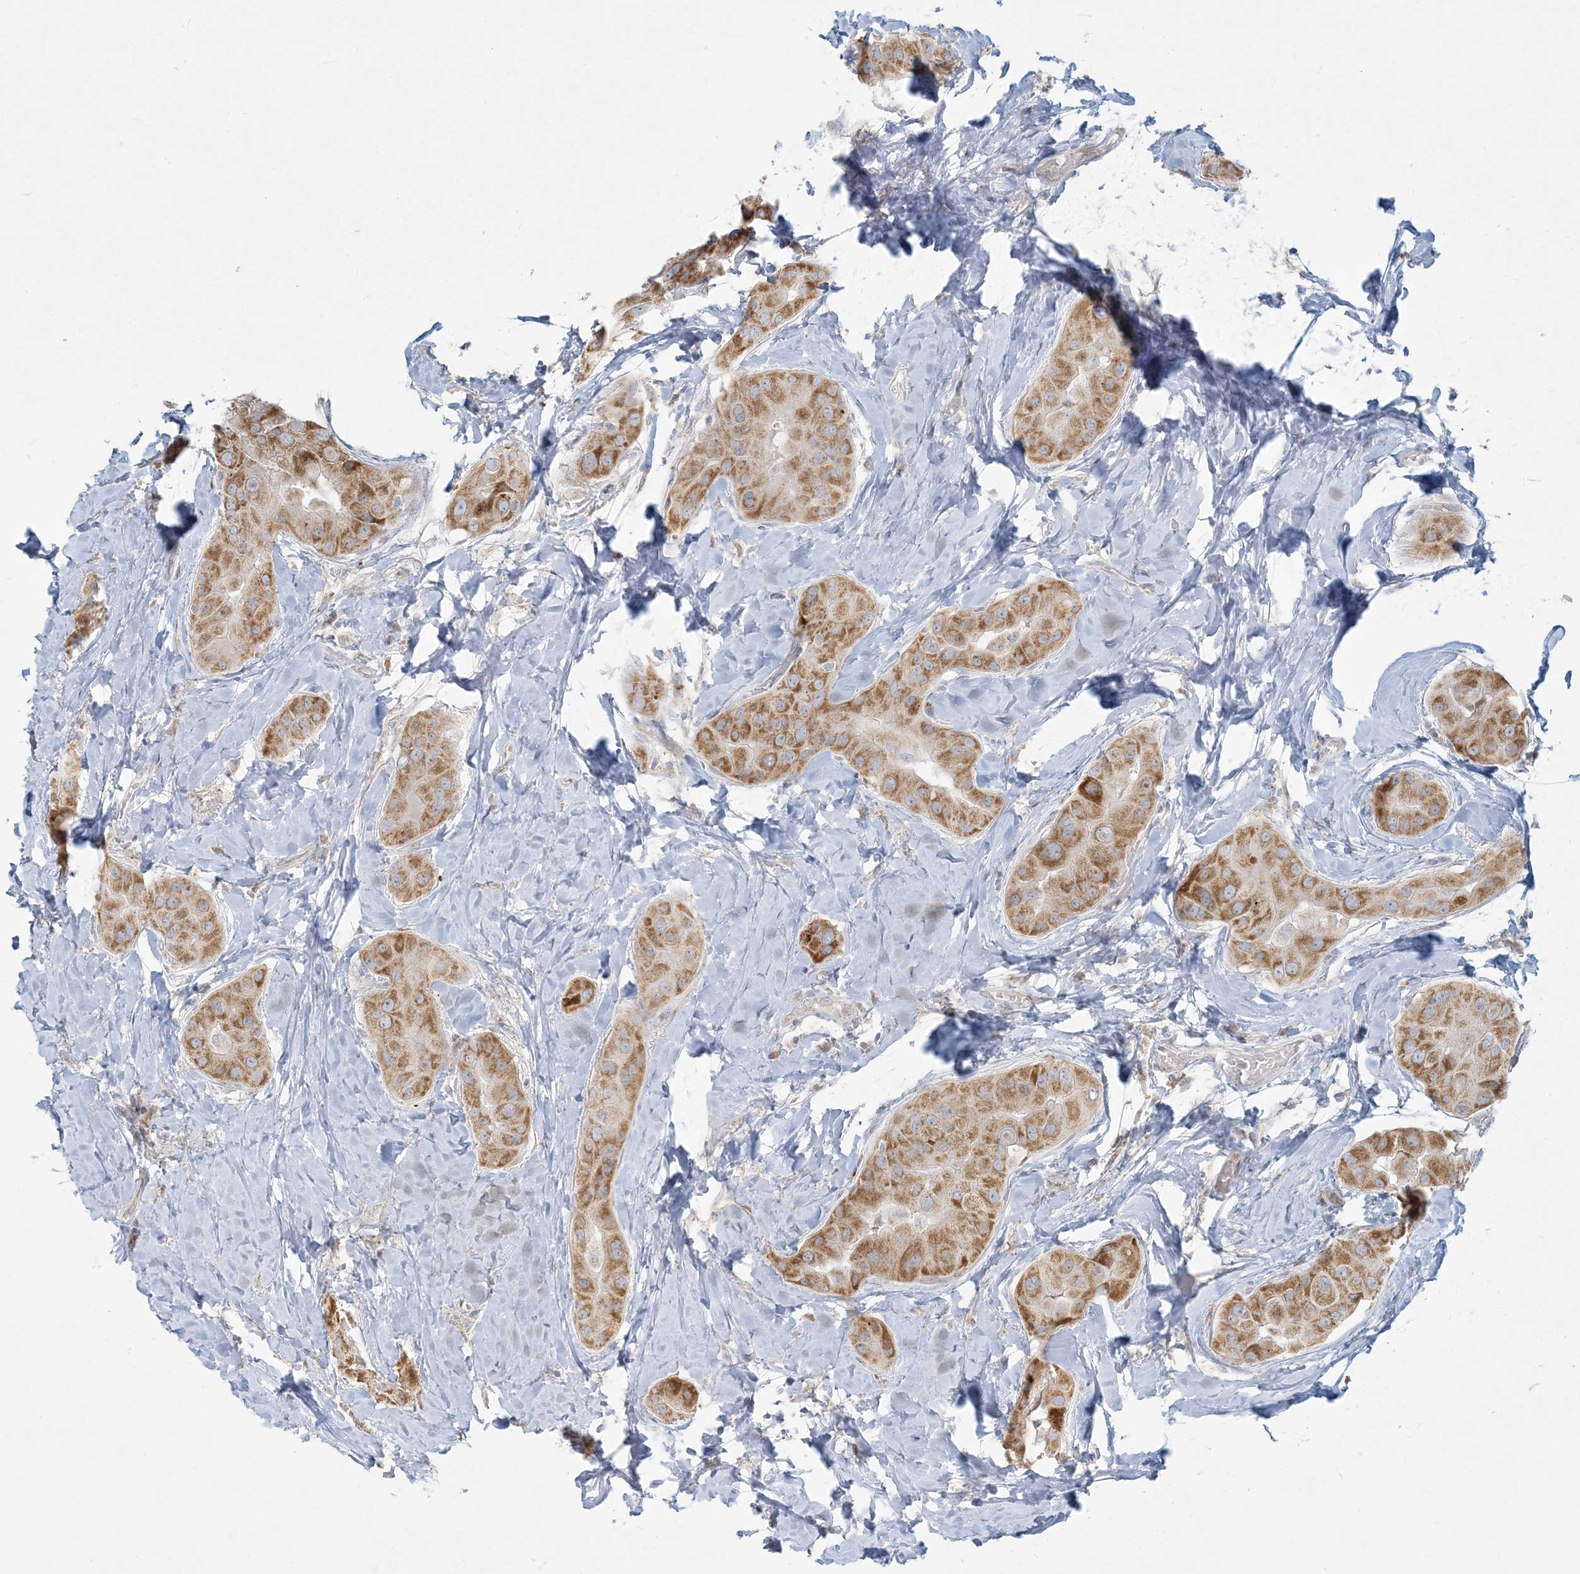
{"staining": {"intensity": "moderate", "quantity": ">75%", "location": "cytoplasmic/membranous"}, "tissue": "thyroid cancer", "cell_type": "Tumor cells", "image_type": "cancer", "snomed": [{"axis": "morphology", "description": "Papillary adenocarcinoma, NOS"}, {"axis": "topography", "description": "Thyroid gland"}], "caption": "Thyroid cancer stained with DAB IHC shows medium levels of moderate cytoplasmic/membranous expression in about >75% of tumor cells. The staining was performed using DAB (3,3'-diaminobenzidine) to visualize the protein expression in brown, while the nuclei were stained in blue with hematoxylin (Magnification: 20x).", "gene": "MCAT", "patient": {"sex": "male", "age": 33}}